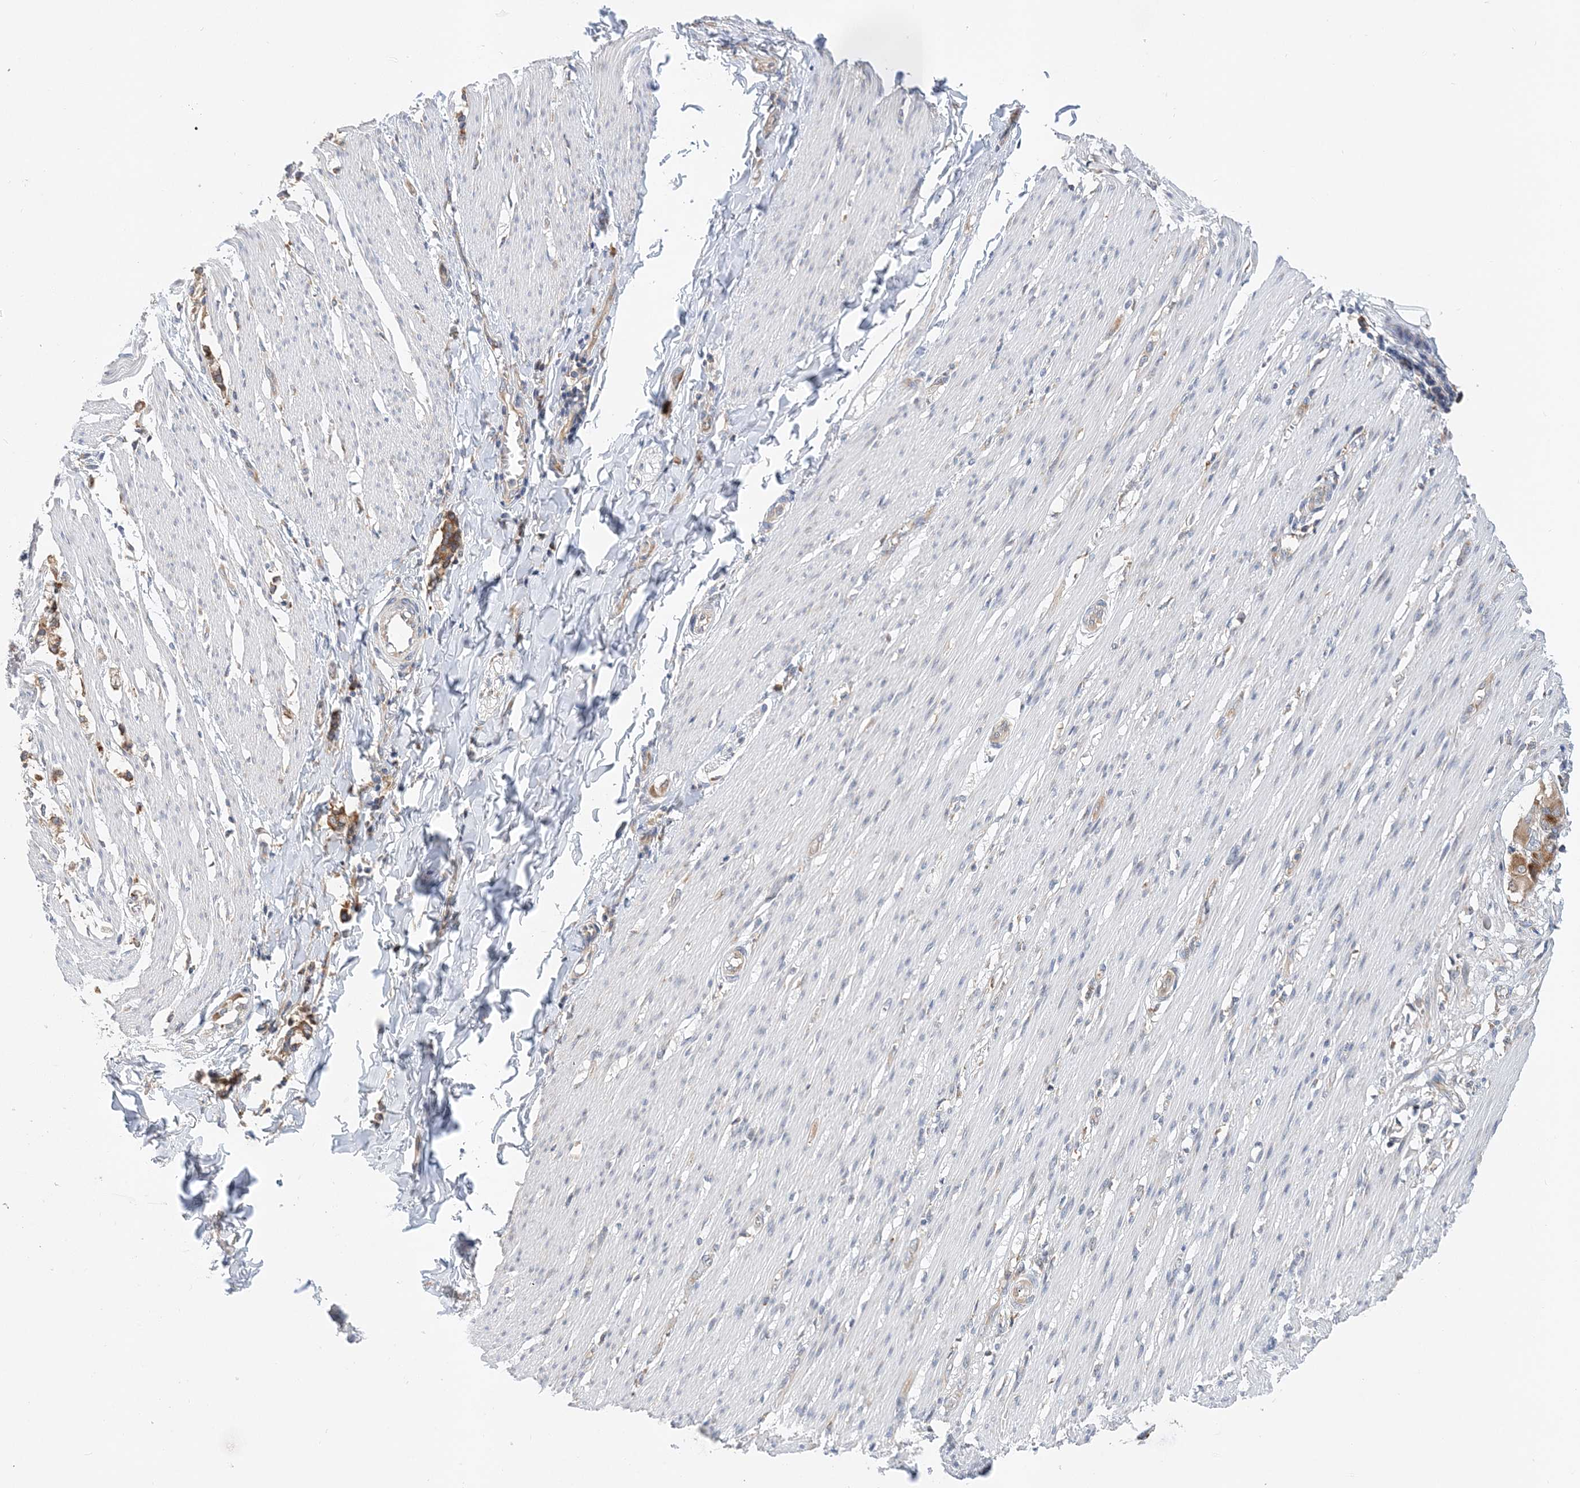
{"staining": {"intensity": "negative", "quantity": "none", "location": "none"}, "tissue": "smooth muscle", "cell_type": "Smooth muscle cells", "image_type": "normal", "snomed": [{"axis": "morphology", "description": "Normal tissue, NOS"}, {"axis": "morphology", "description": "Adenocarcinoma, NOS"}, {"axis": "topography", "description": "Colon"}, {"axis": "topography", "description": "Peripheral nerve tissue"}], "caption": "An immunohistochemistry image of unremarkable smooth muscle is shown. There is no staining in smooth muscle cells of smooth muscle. Brightfield microscopy of immunohistochemistry (IHC) stained with DAB (3,3'-diaminobenzidine) (brown) and hematoxylin (blue), captured at high magnification.", "gene": "LARP4B", "patient": {"sex": "male", "age": 14}}